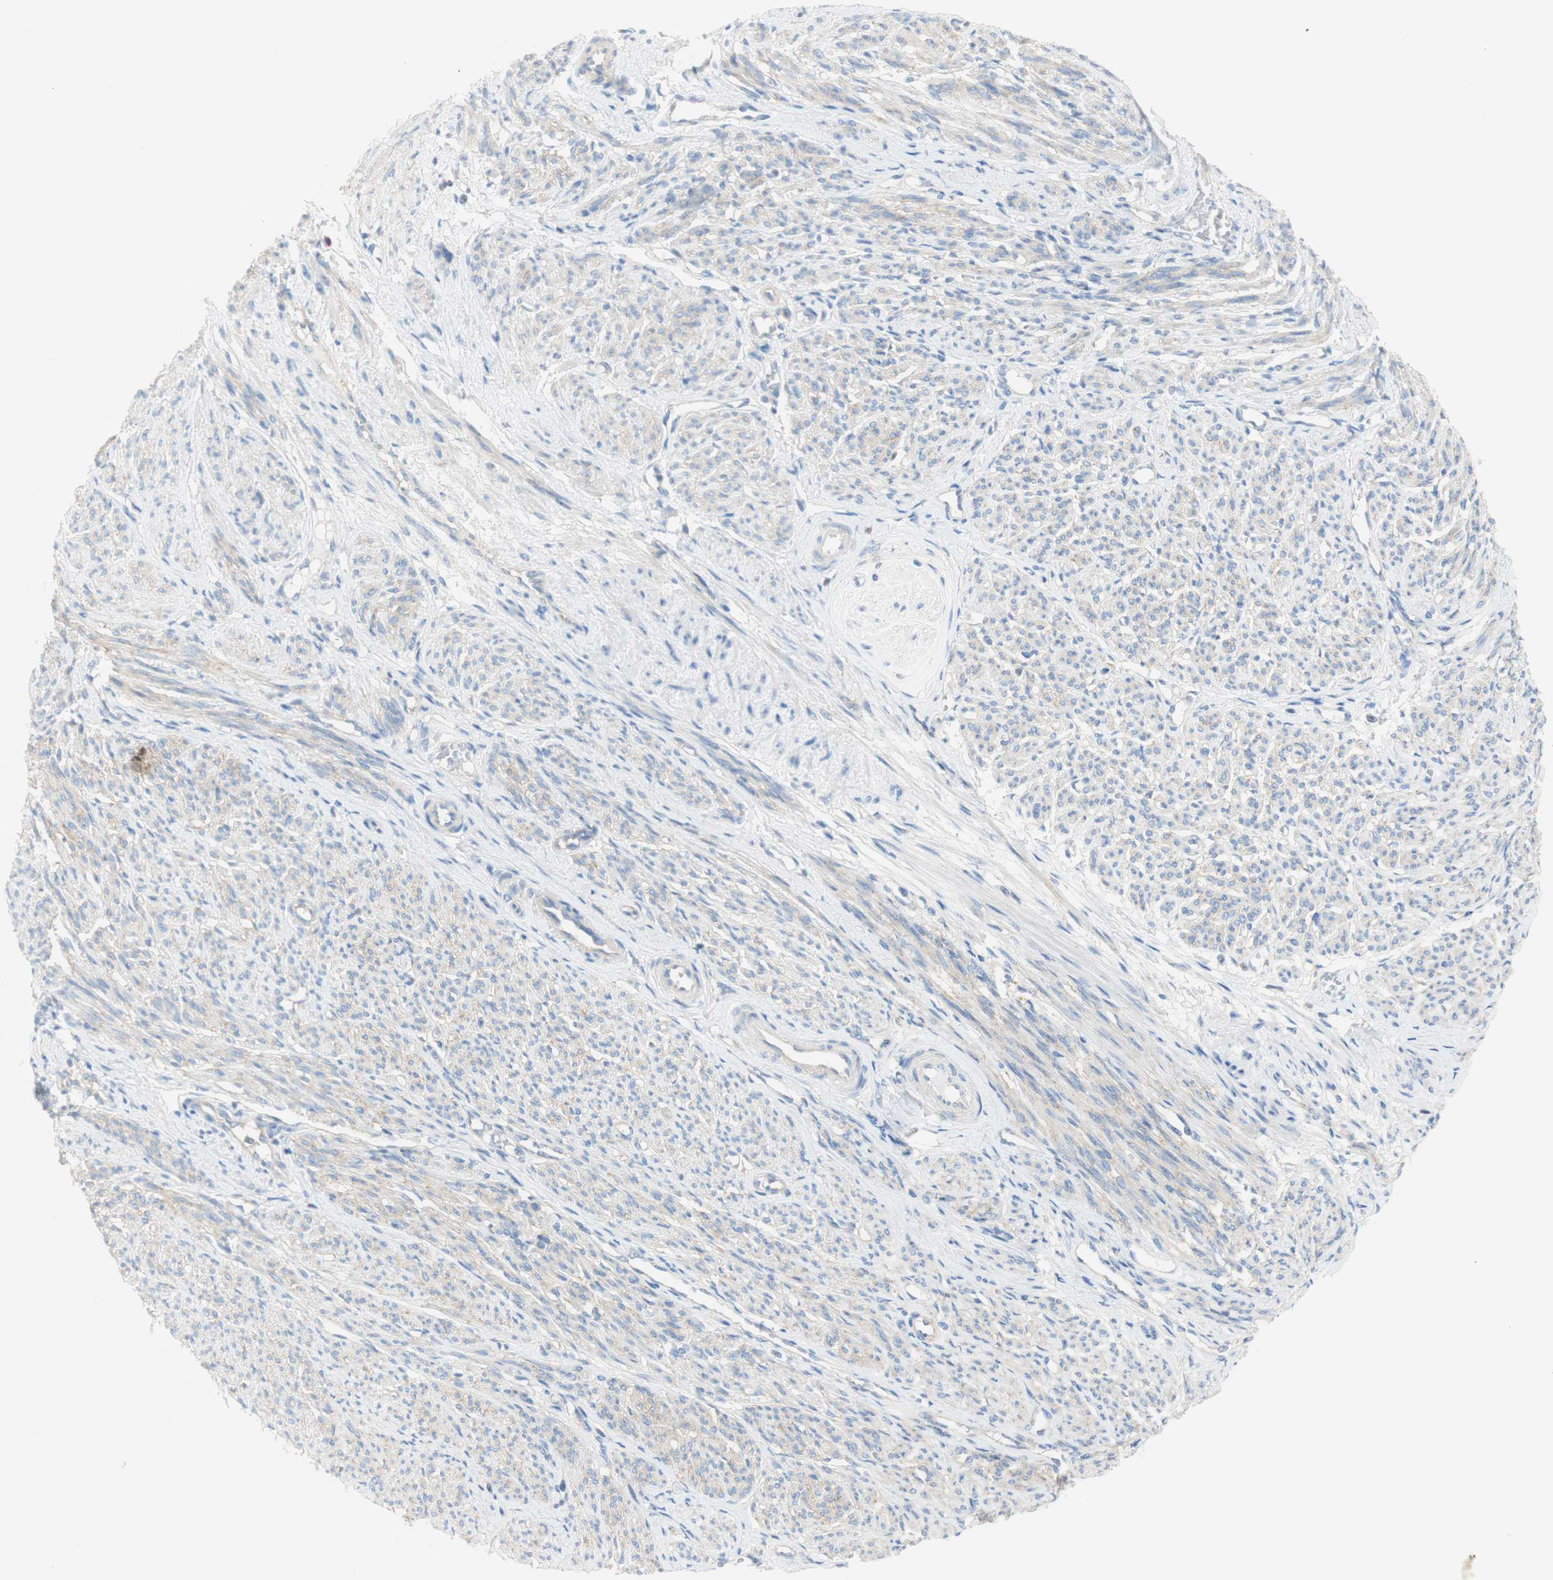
{"staining": {"intensity": "negative", "quantity": "none", "location": "none"}, "tissue": "smooth muscle", "cell_type": "Smooth muscle cells", "image_type": "normal", "snomed": [{"axis": "morphology", "description": "Normal tissue, NOS"}, {"axis": "topography", "description": "Smooth muscle"}], "caption": "The image demonstrates no significant staining in smooth muscle cells of smooth muscle.", "gene": "ATP2B1", "patient": {"sex": "female", "age": 65}}